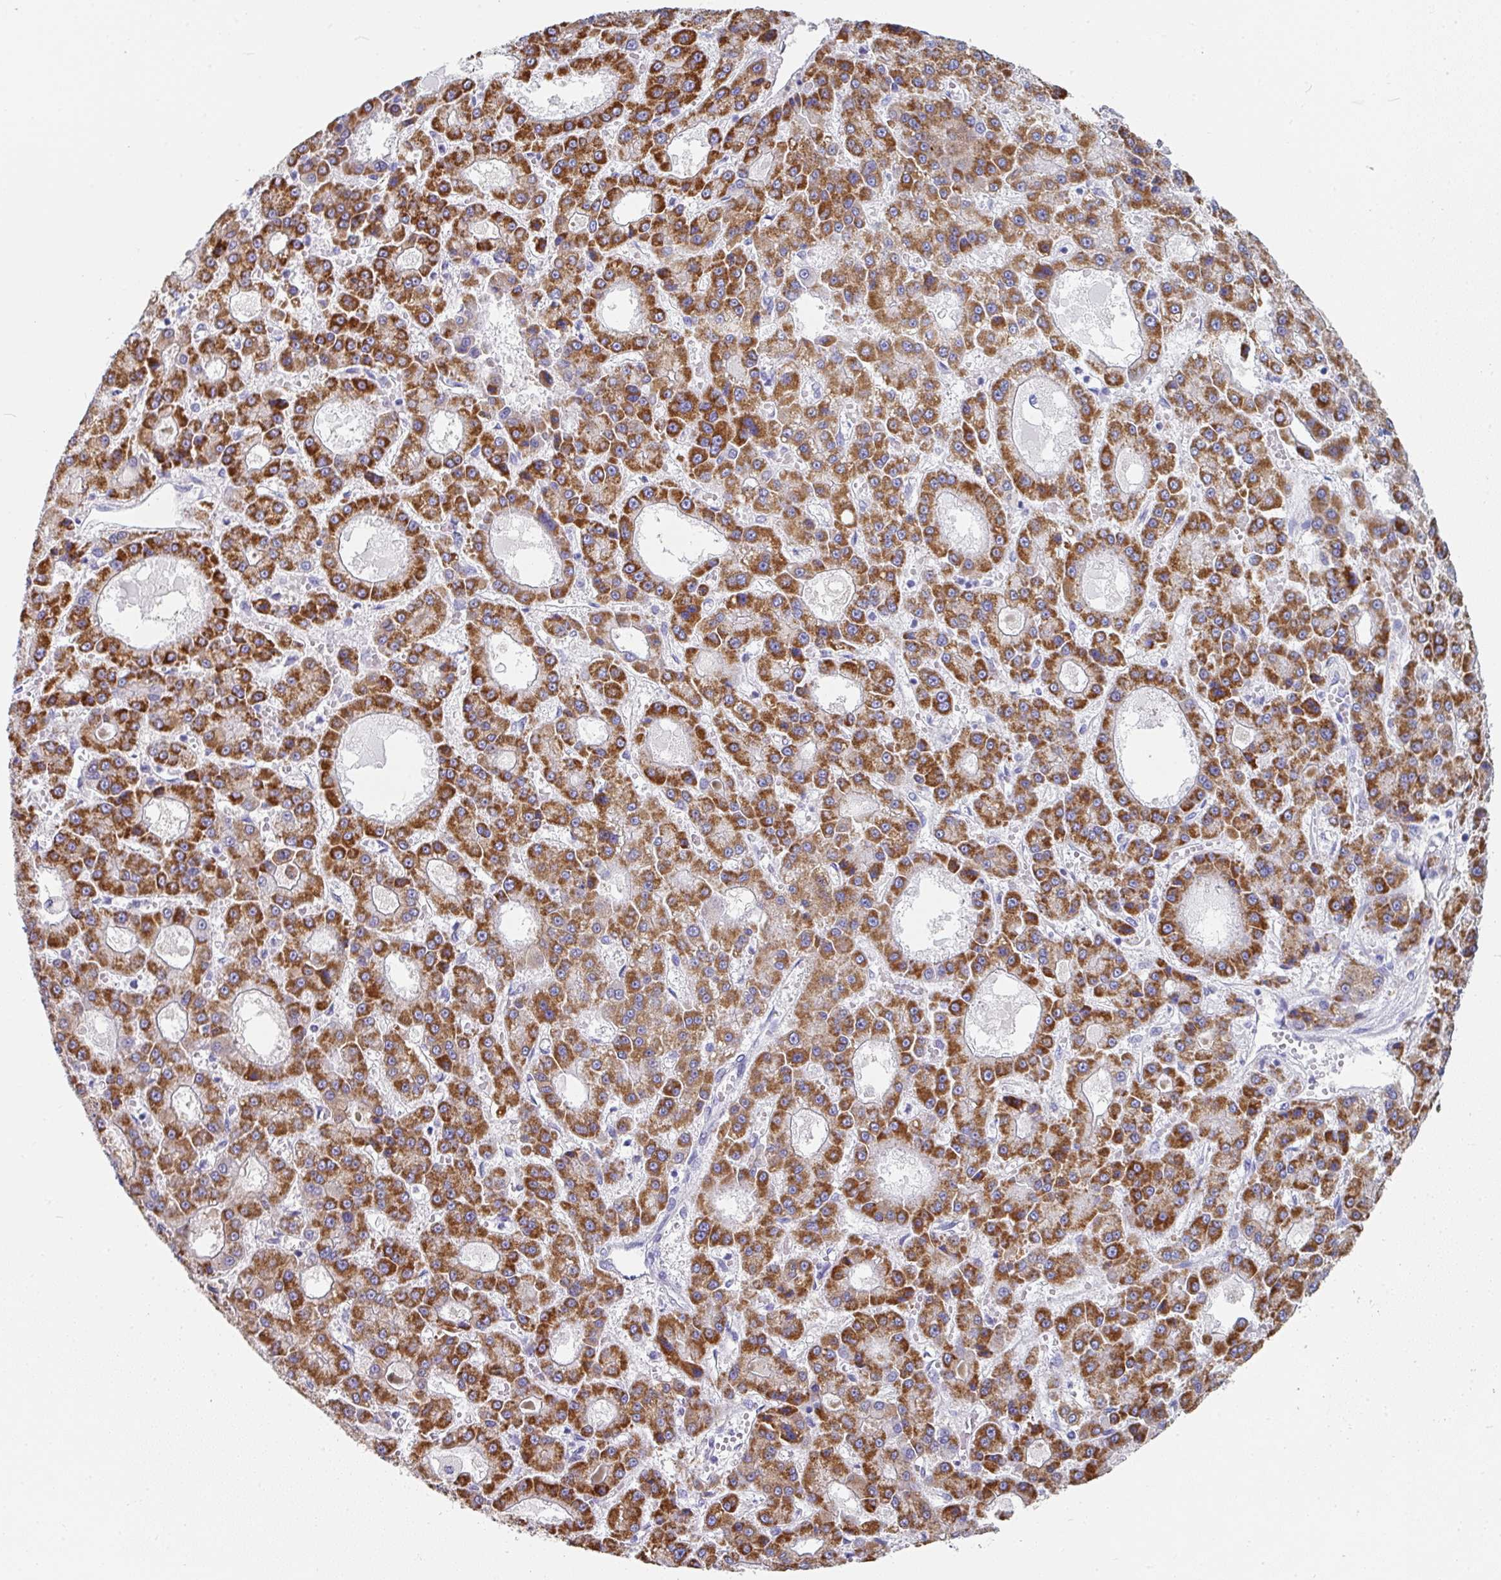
{"staining": {"intensity": "strong", "quantity": ">75%", "location": "cytoplasmic/membranous"}, "tissue": "liver cancer", "cell_type": "Tumor cells", "image_type": "cancer", "snomed": [{"axis": "morphology", "description": "Carcinoma, Hepatocellular, NOS"}, {"axis": "topography", "description": "Liver"}], "caption": "Immunohistochemistry (IHC) image of liver cancer (hepatocellular carcinoma) stained for a protein (brown), which reveals high levels of strong cytoplasmic/membranous expression in approximately >75% of tumor cells.", "gene": "SETBP1", "patient": {"sex": "male", "age": 70}}